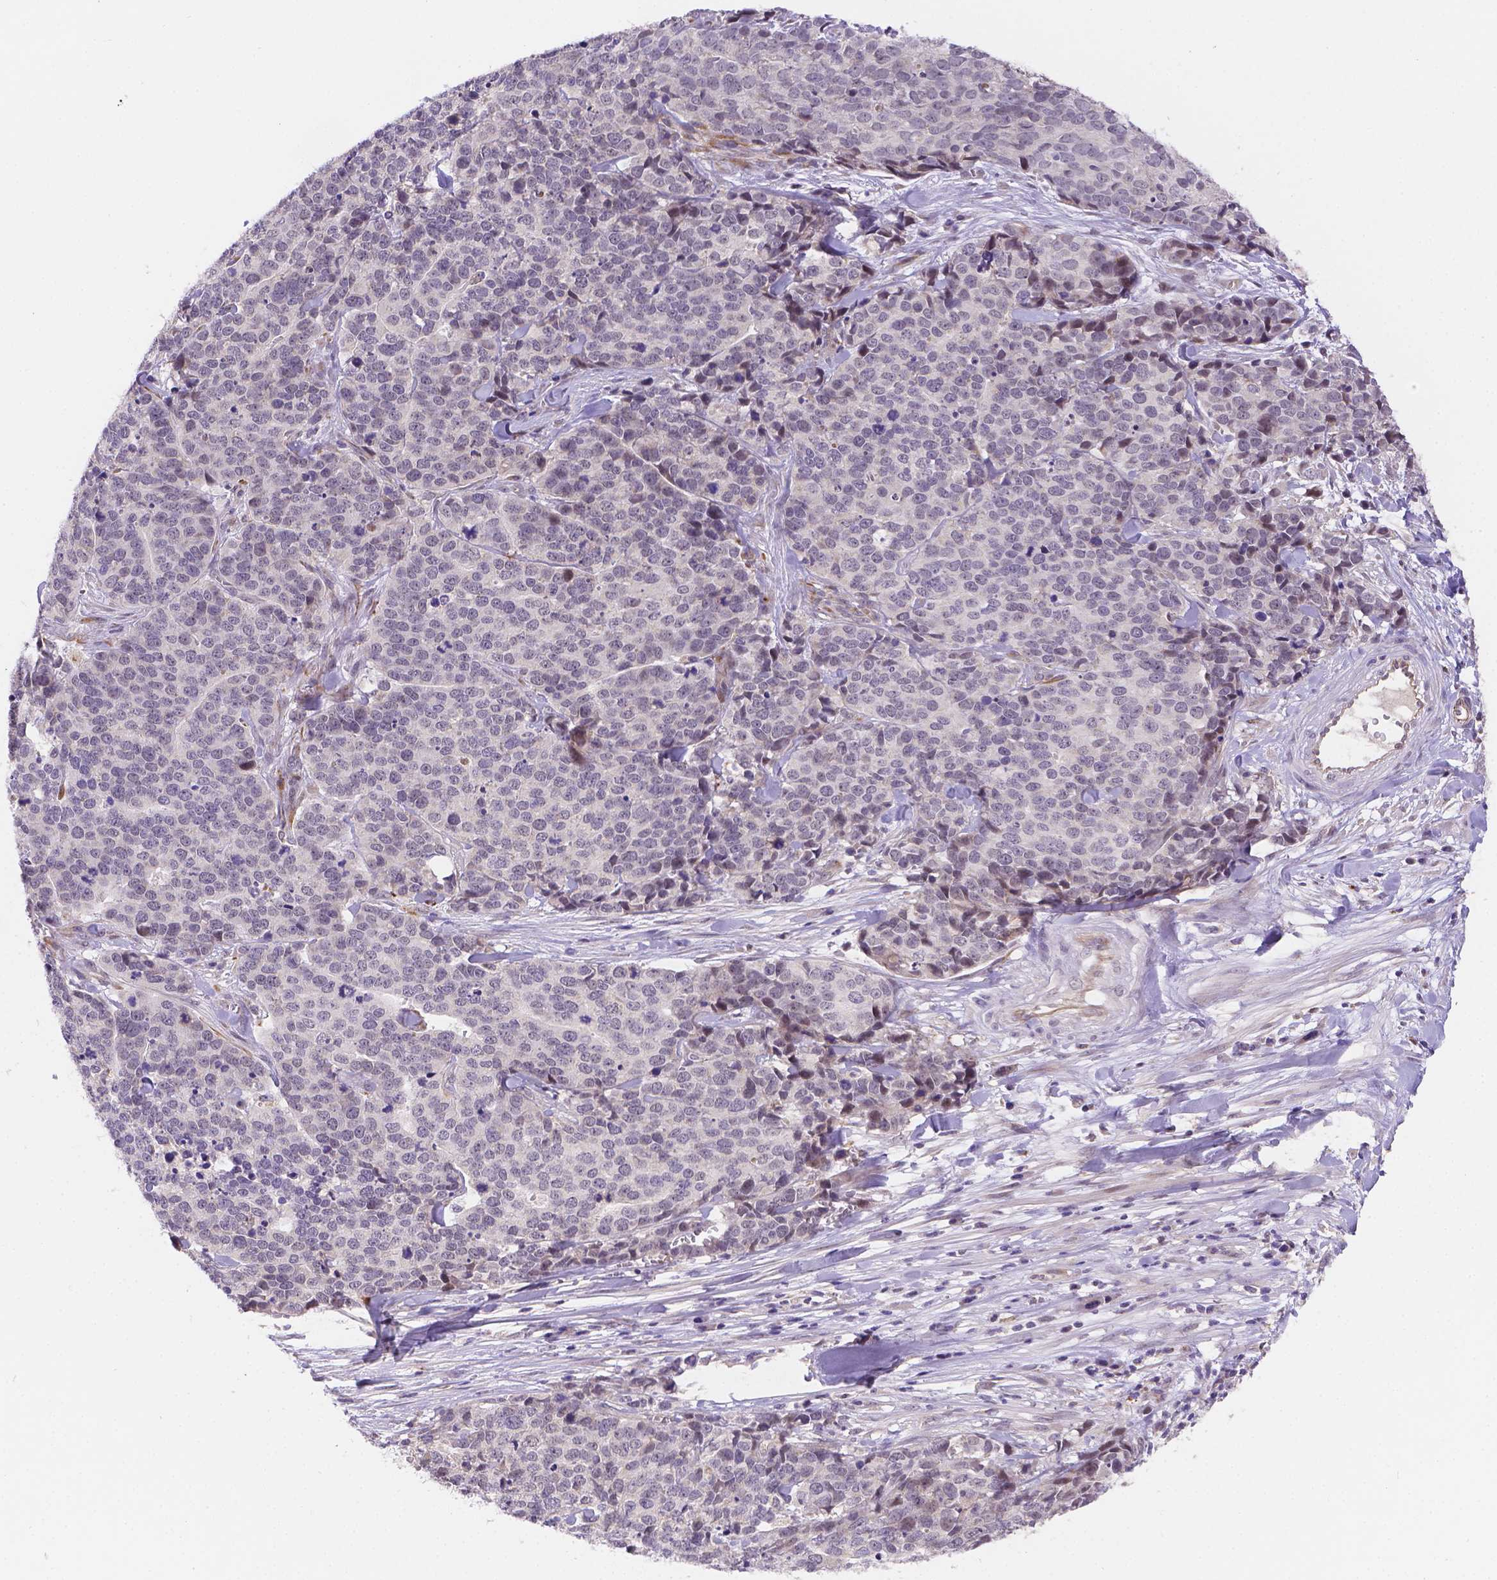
{"staining": {"intensity": "negative", "quantity": "none", "location": "none"}, "tissue": "ovarian cancer", "cell_type": "Tumor cells", "image_type": "cancer", "snomed": [{"axis": "morphology", "description": "Carcinoma, endometroid"}, {"axis": "topography", "description": "Ovary"}], "caption": "Human endometroid carcinoma (ovarian) stained for a protein using IHC reveals no expression in tumor cells.", "gene": "CYYR1", "patient": {"sex": "female", "age": 65}}